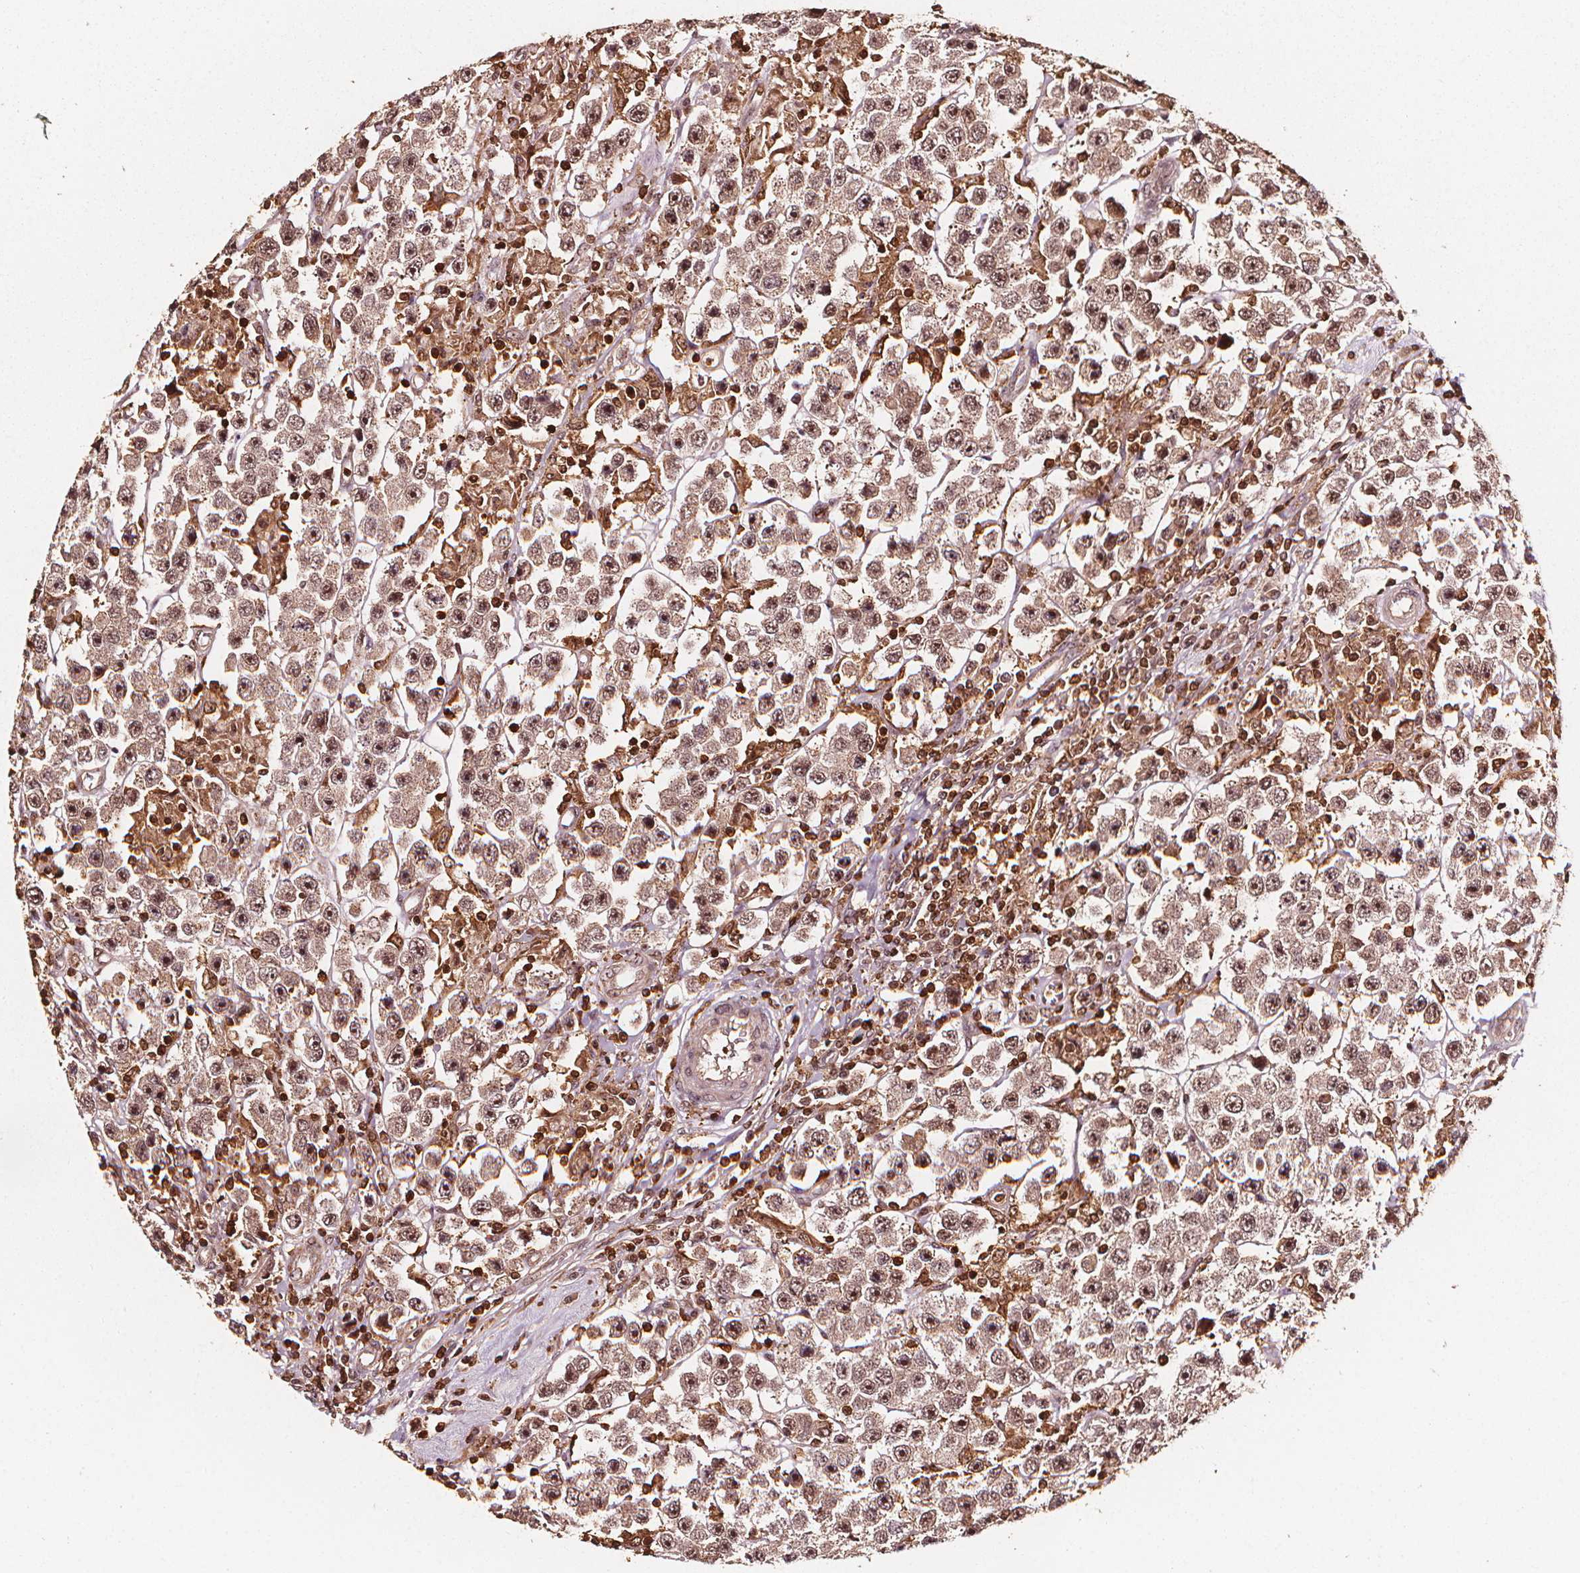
{"staining": {"intensity": "moderate", "quantity": ">75%", "location": "nuclear"}, "tissue": "testis cancer", "cell_type": "Tumor cells", "image_type": "cancer", "snomed": [{"axis": "morphology", "description": "Seminoma, NOS"}, {"axis": "topography", "description": "Testis"}], "caption": "Immunohistochemical staining of seminoma (testis) displays moderate nuclear protein expression in about >75% of tumor cells. The protein is shown in brown color, while the nuclei are stained blue.", "gene": "EXOSC9", "patient": {"sex": "male", "age": 45}}